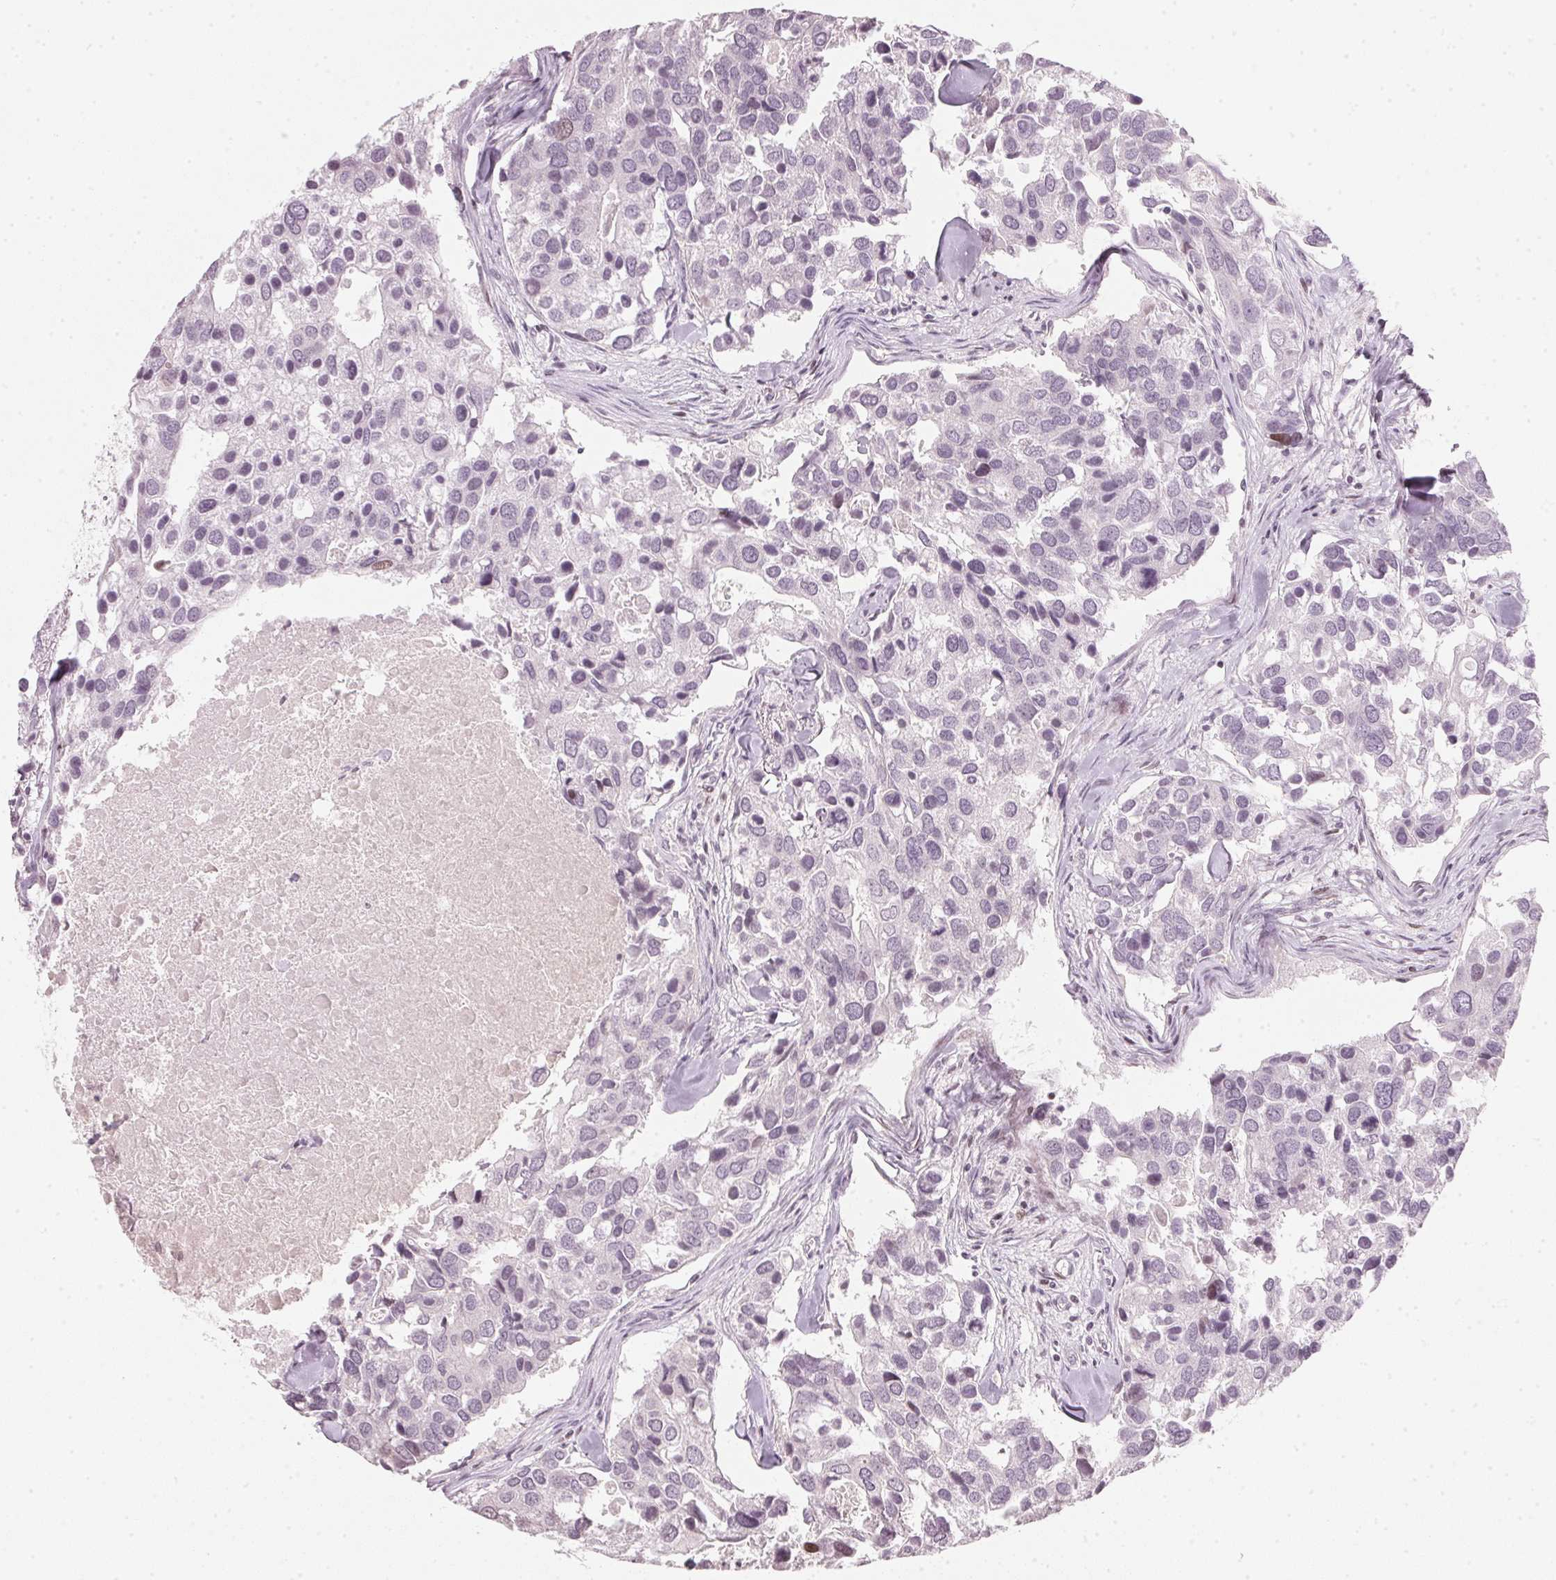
{"staining": {"intensity": "negative", "quantity": "none", "location": "none"}, "tissue": "breast cancer", "cell_type": "Tumor cells", "image_type": "cancer", "snomed": [{"axis": "morphology", "description": "Duct carcinoma"}, {"axis": "topography", "description": "Breast"}], "caption": "A high-resolution image shows immunohistochemistry (IHC) staining of breast intraductal carcinoma, which exhibits no significant positivity in tumor cells.", "gene": "SFRP4", "patient": {"sex": "female", "age": 83}}